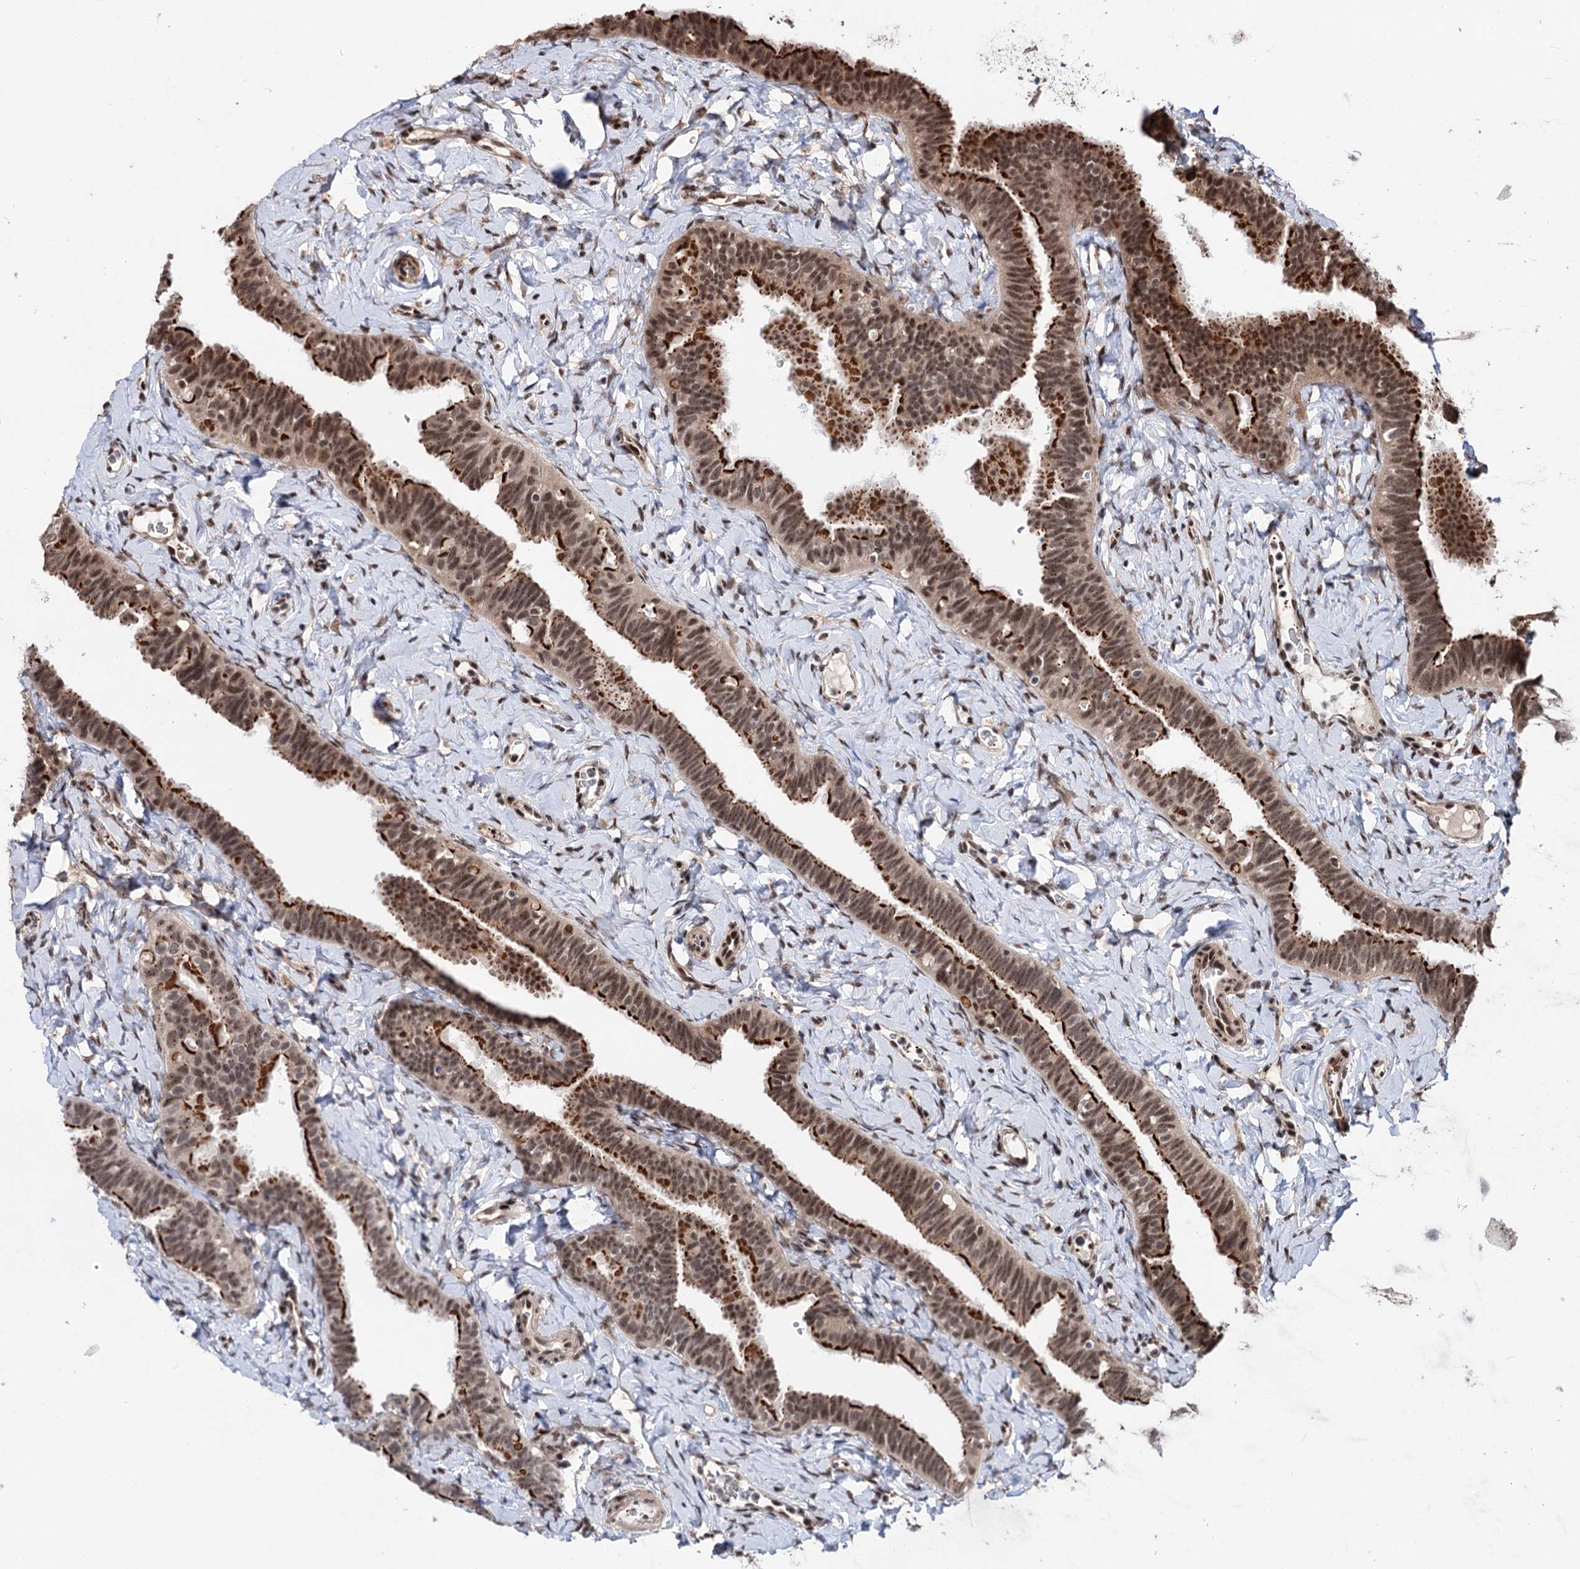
{"staining": {"intensity": "strong", "quantity": ">75%", "location": "cytoplasmic/membranous,nuclear"}, "tissue": "fallopian tube", "cell_type": "Glandular cells", "image_type": "normal", "snomed": [{"axis": "morphology", "description": "Normal tissue, NOS"}, {"axis": "topography", "description": "Fallopian tube"}], "caption": "Immunohistochemical staining of unremarkable fallopian tube displays >75% levels of strong cytoplasmic/membranous,nuclear protein positivity in about >75% of glandular cells.", "gene": "MAML1", "patient": {"sex": "female", "age": 65}}